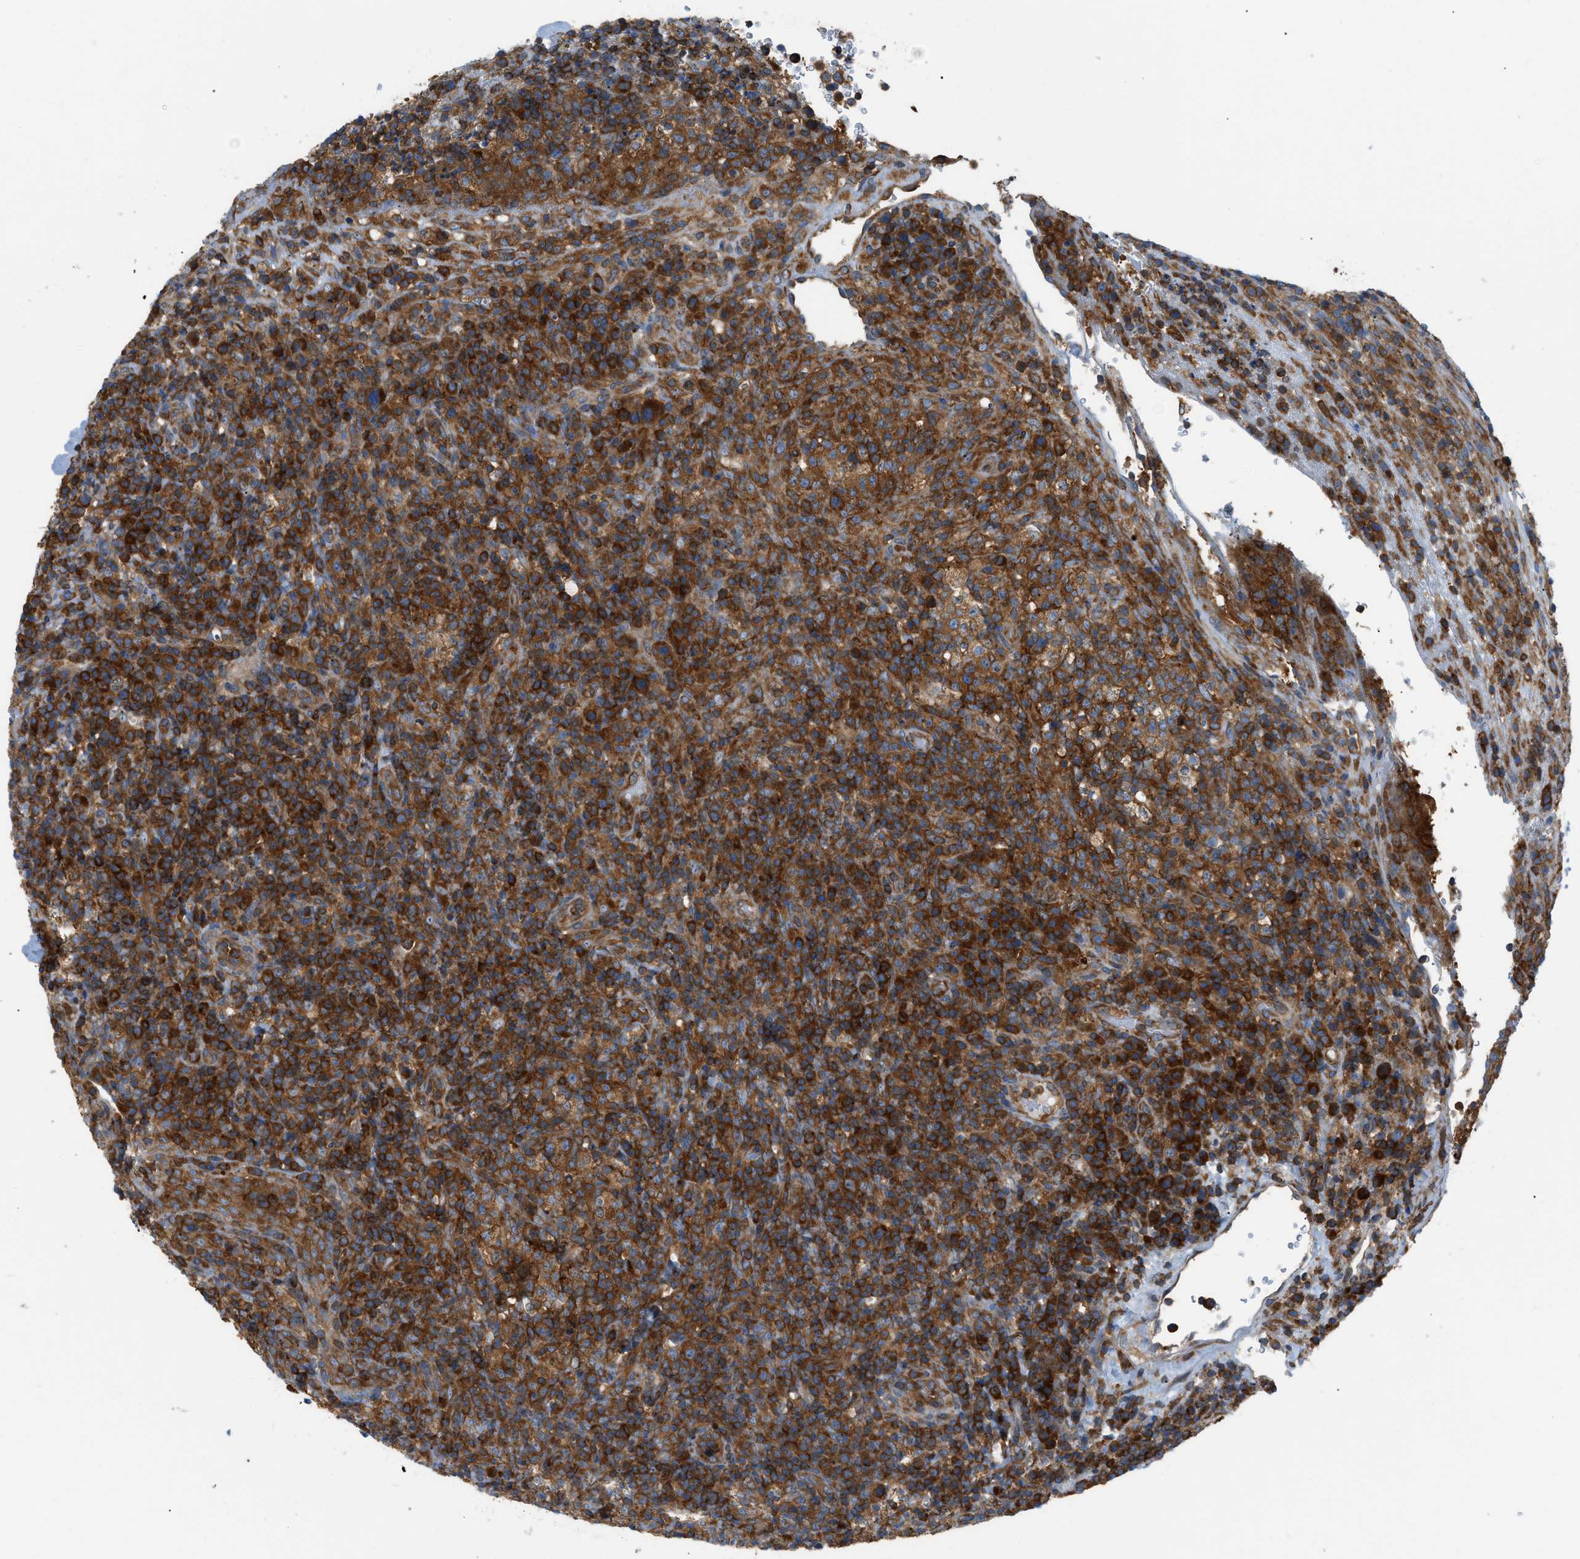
{"staining": {"intensity": "strong", "quantity": ">75%", "location": "cytoplasmic/membranous"}, "tissue": "lymphoma", "cell_type": "Tumor cells", "image_type": "cancer", "snomed": [{"axis": "morphology", "description": "Malignant lymphoma, non-Hodgkin's type, High grade"}, {"axis": "topography", "description": "Lymph node"}], "caption": "Immunohistochemistry photomicrograph of high-grade malignant lymphoma, non-Hodgkin's type stained for a protein (brown), which displays high levels of strong cytoplasmic/membranous staining in about >75% of tumor cells.", "gene": "GPAT4", "patient": {"sex": "female", "age": 76}}